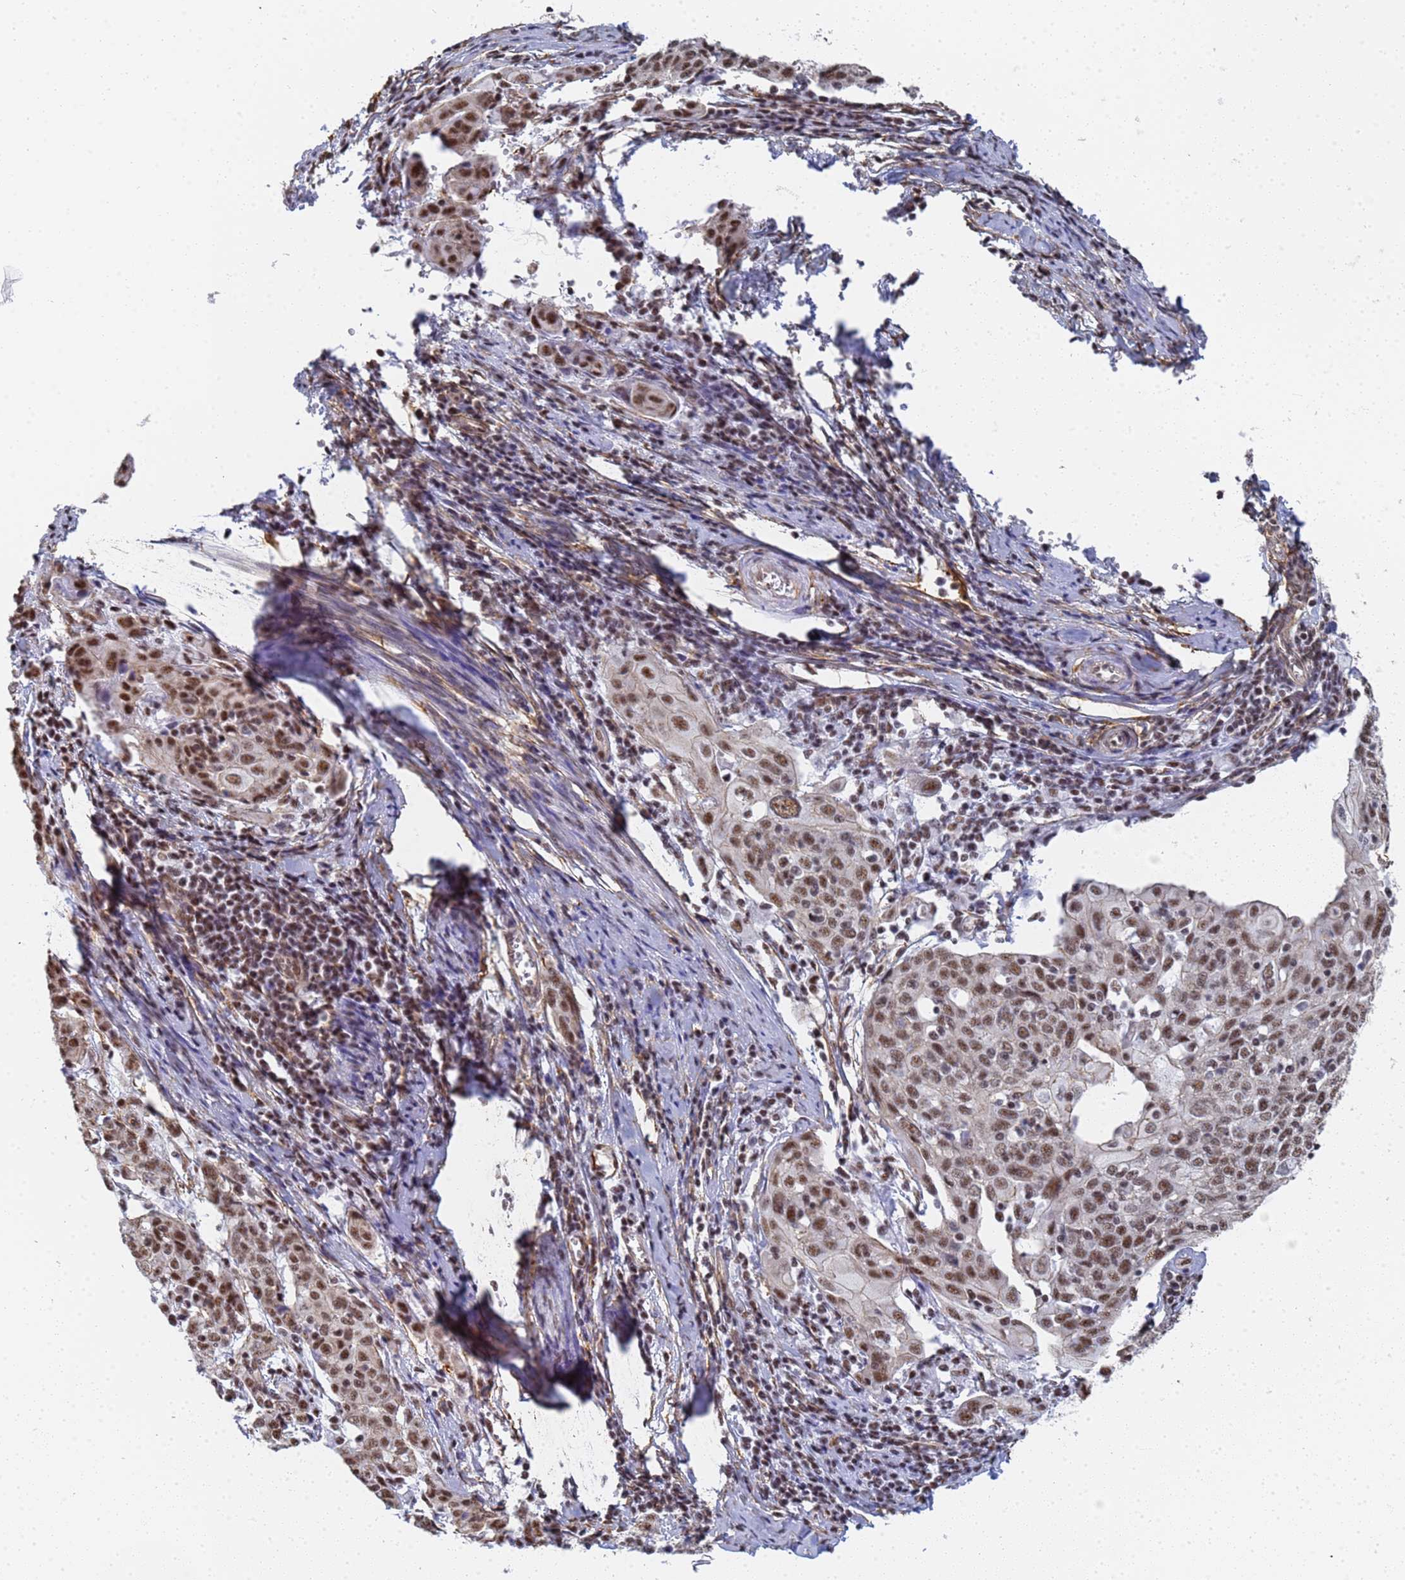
{"staining": {"intensity": "moderate", "quantity": ">75%", "location": "nuclear"}, "tissue": "cervical cancer", "cell_type": "Tumor cells", "image_type": "cancer", "snomed": [{"axis": "morphology", "description": "Squamous cell carcinoma, NOS"}, {"axis": "topography", "description": "Cervix"}], "caption": "This image exhibits squamous cell carcinoma (cervical) stained with immunohistochemistry to label a protein in brown. The nuclear of tumor cells show moderate positivity for the protein. Nuclei are counter-stained blue.", "gene": "PRRT4", "patient": {"sex": "female", "age": 67}}